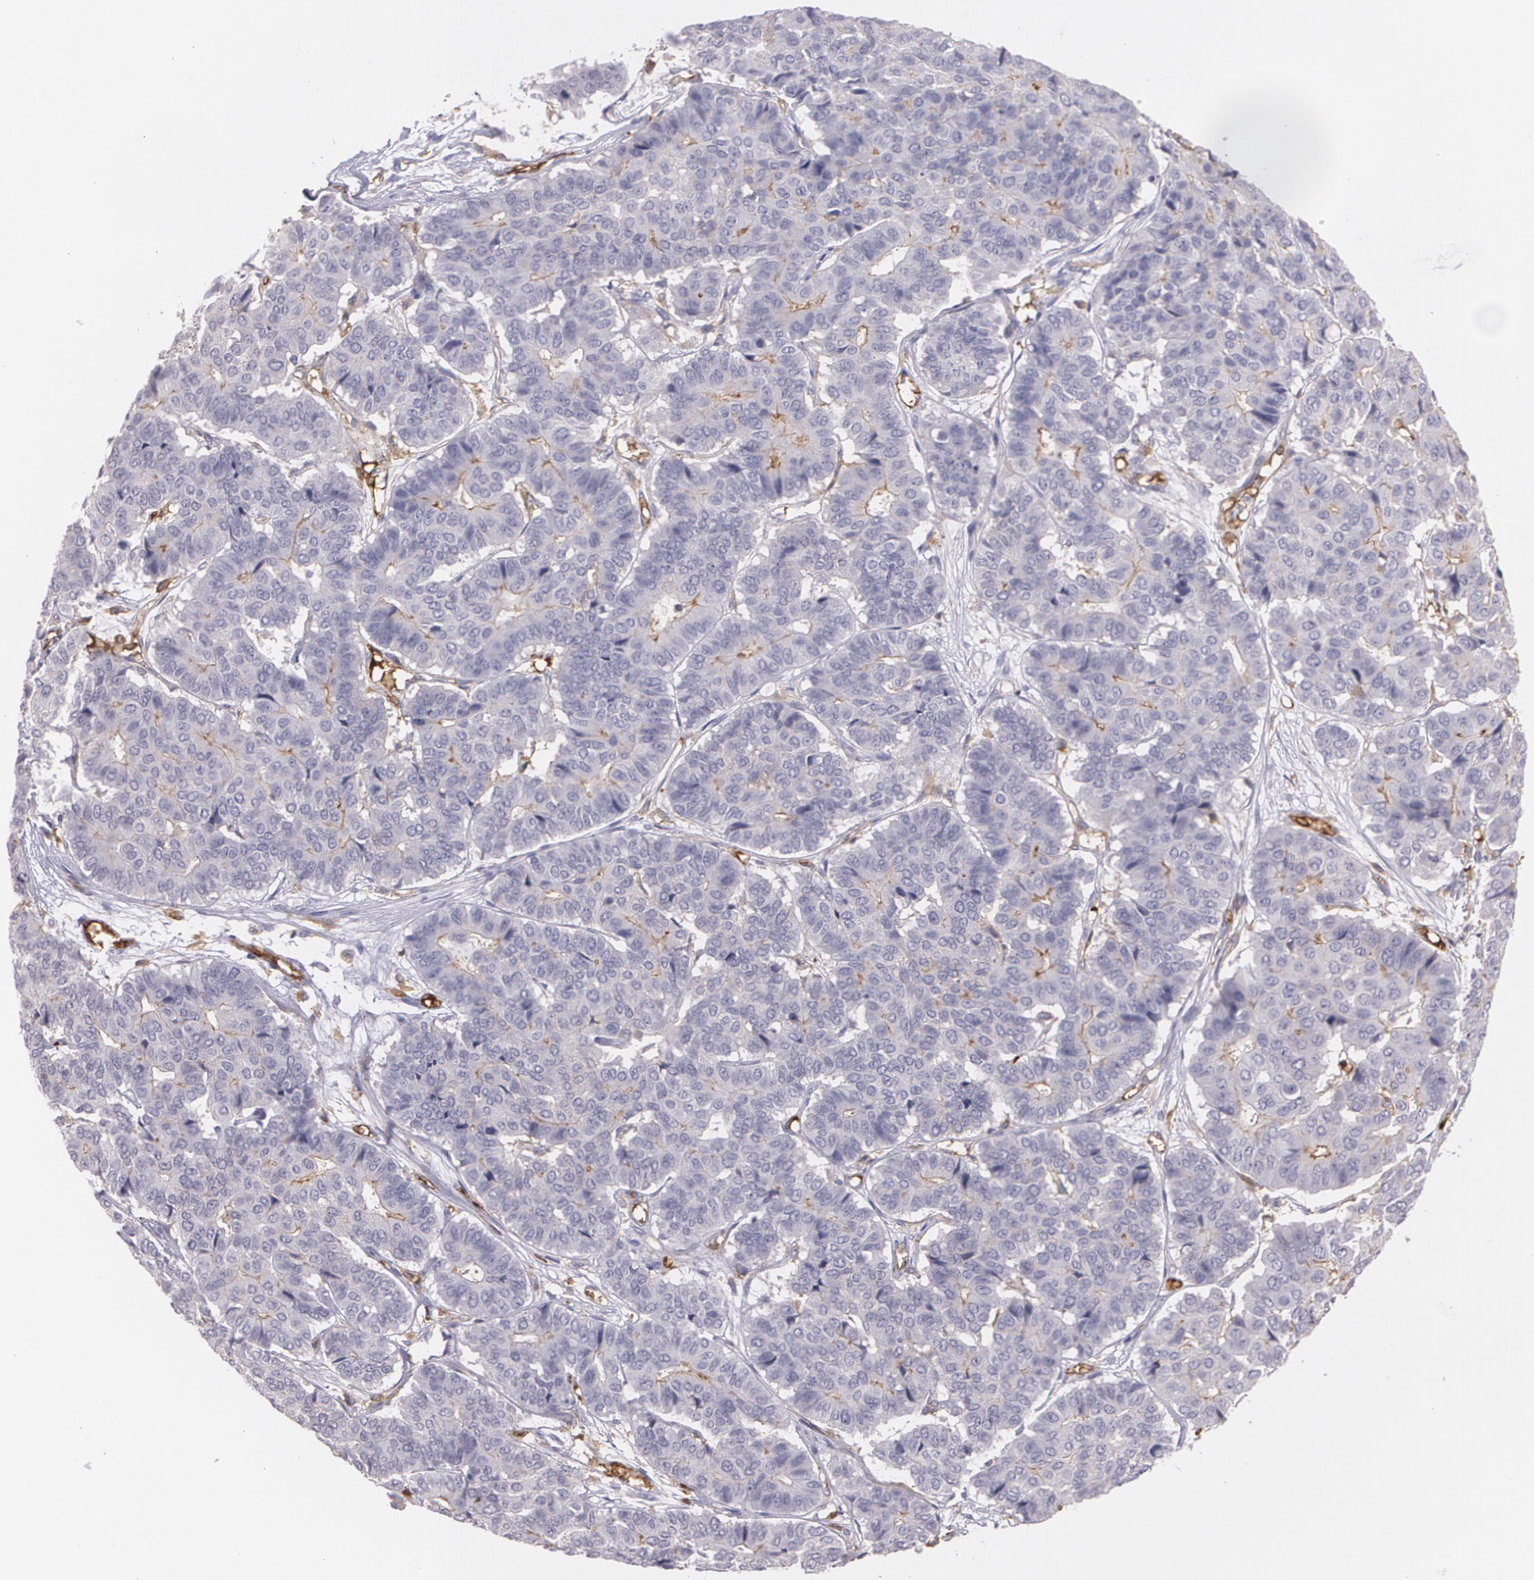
{"staining": {"intensity": "negative", "quantity": "none", "location": "none"}, "tissue": "pancreatic cancer", "cell_type": "Tumor cells", "image_type": "cancer", "snomed": [{"axis": "morphology", "description": "Adenocarcinoma, NOS"}, {"axis": "topography", "description": "Pancreas"}], "caption": "Protein analysis of pancreatic adenocarcinoma demonstrates no significant staining in tumor cells. Brightfield microscopy of immunohistochemistry (IHC) stained with DAB (3,3'-diaminobenzidine) (brown) and hematoxylin (blue), captured at high magnification.", "gene": "ACE", "patient": {"sex": "male", "age": 50}}